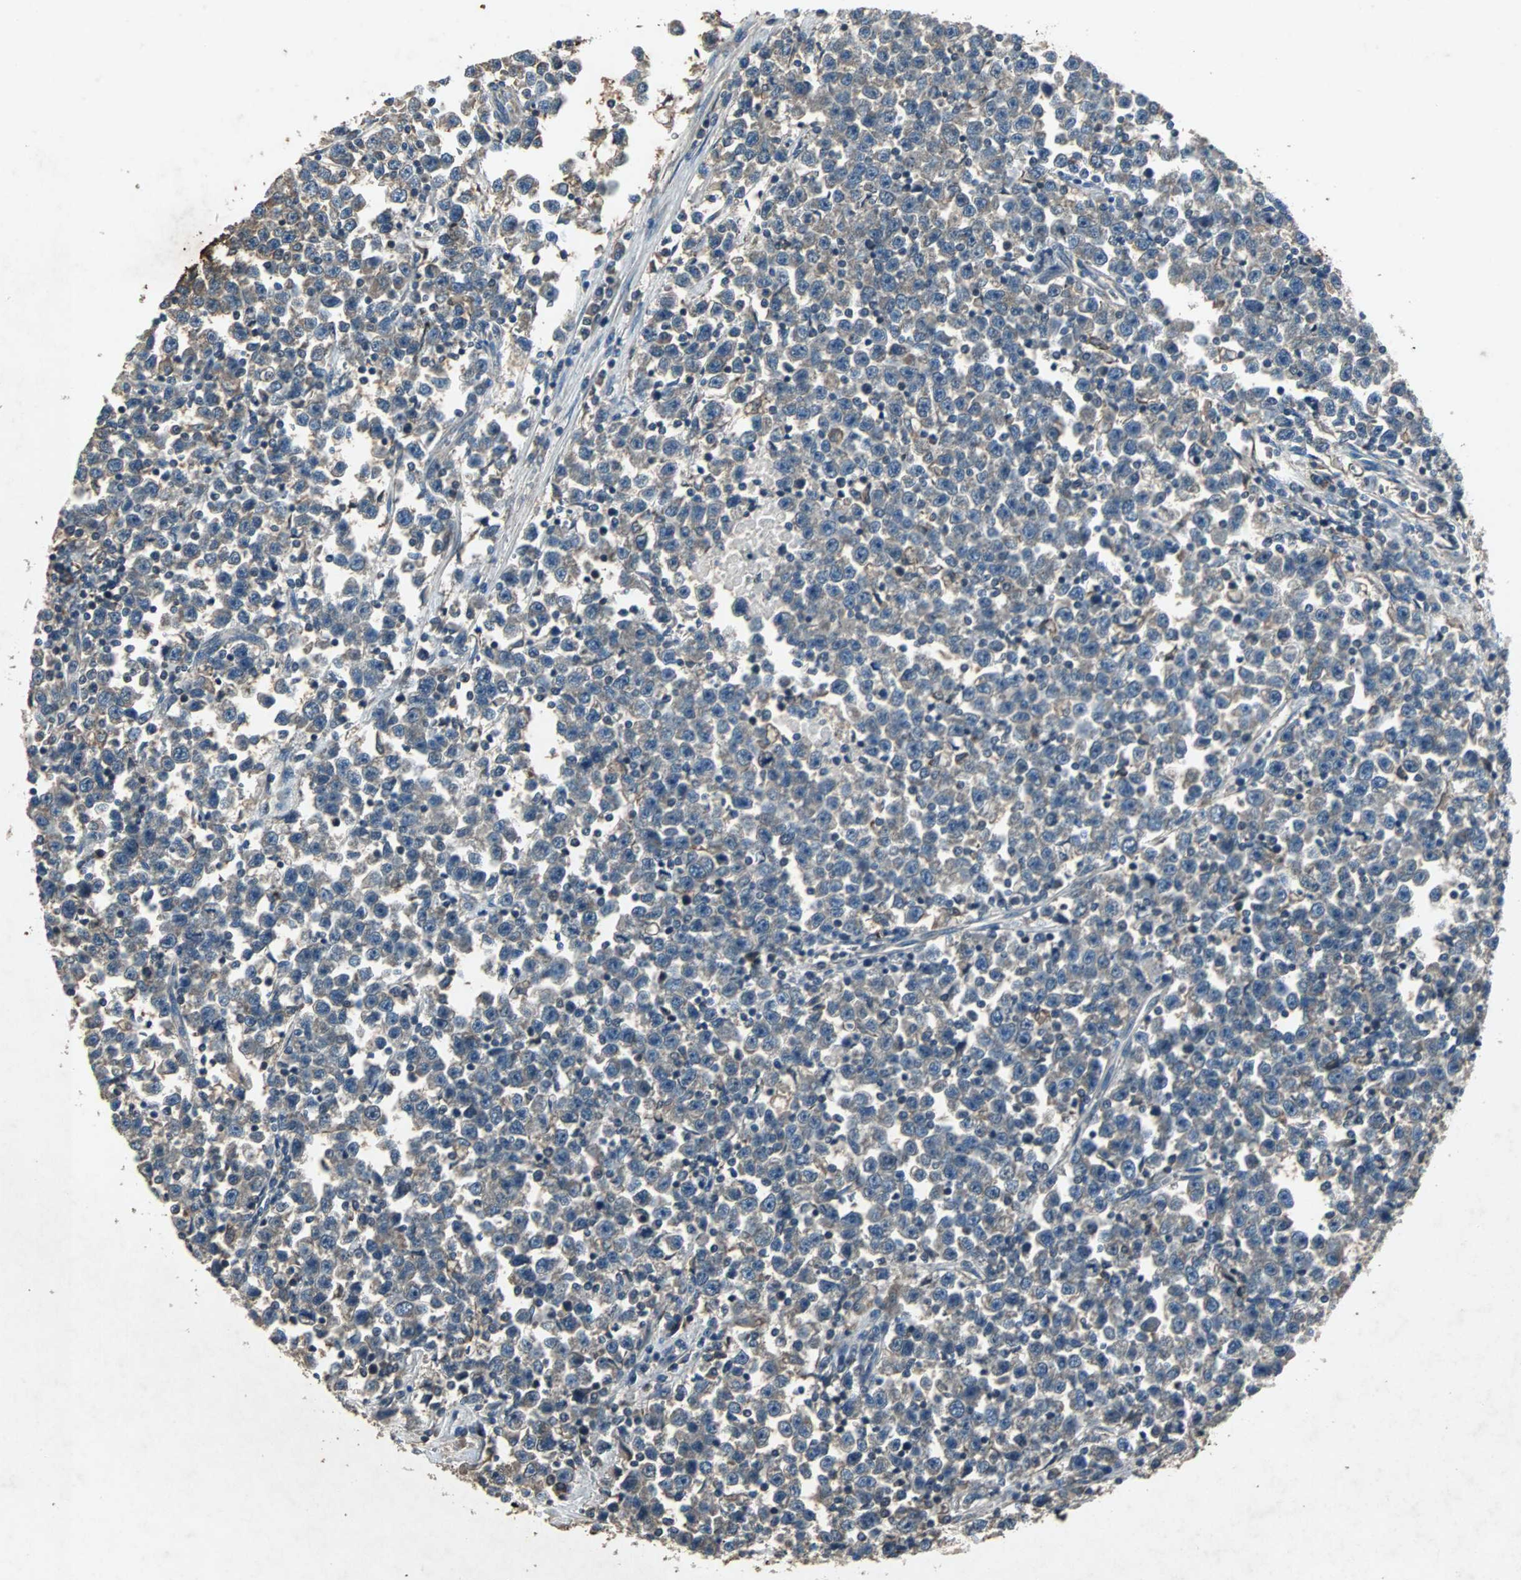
{"staining": {"intensity": "weak", "quantity": "25%-75%", "location": "cytoplasmic/membranous"}, "tissue": "testis cancer", "cell_type": "Tumor cells", "image_type": "cancer", "snomed": [{"axis": "morphology", "description": "Seminoma, NOS"}, {"axis": "topography", "description": "Testis"}], "caption": "Immunohistochemistry (IHC) (DAB) staining of human testis cancer shows weak cytoplasmic/membranous protein positivity in about 25%-75% of tumor cells.", "gene": "SOS1", "patient": {"sex": "male", "age": 43}}